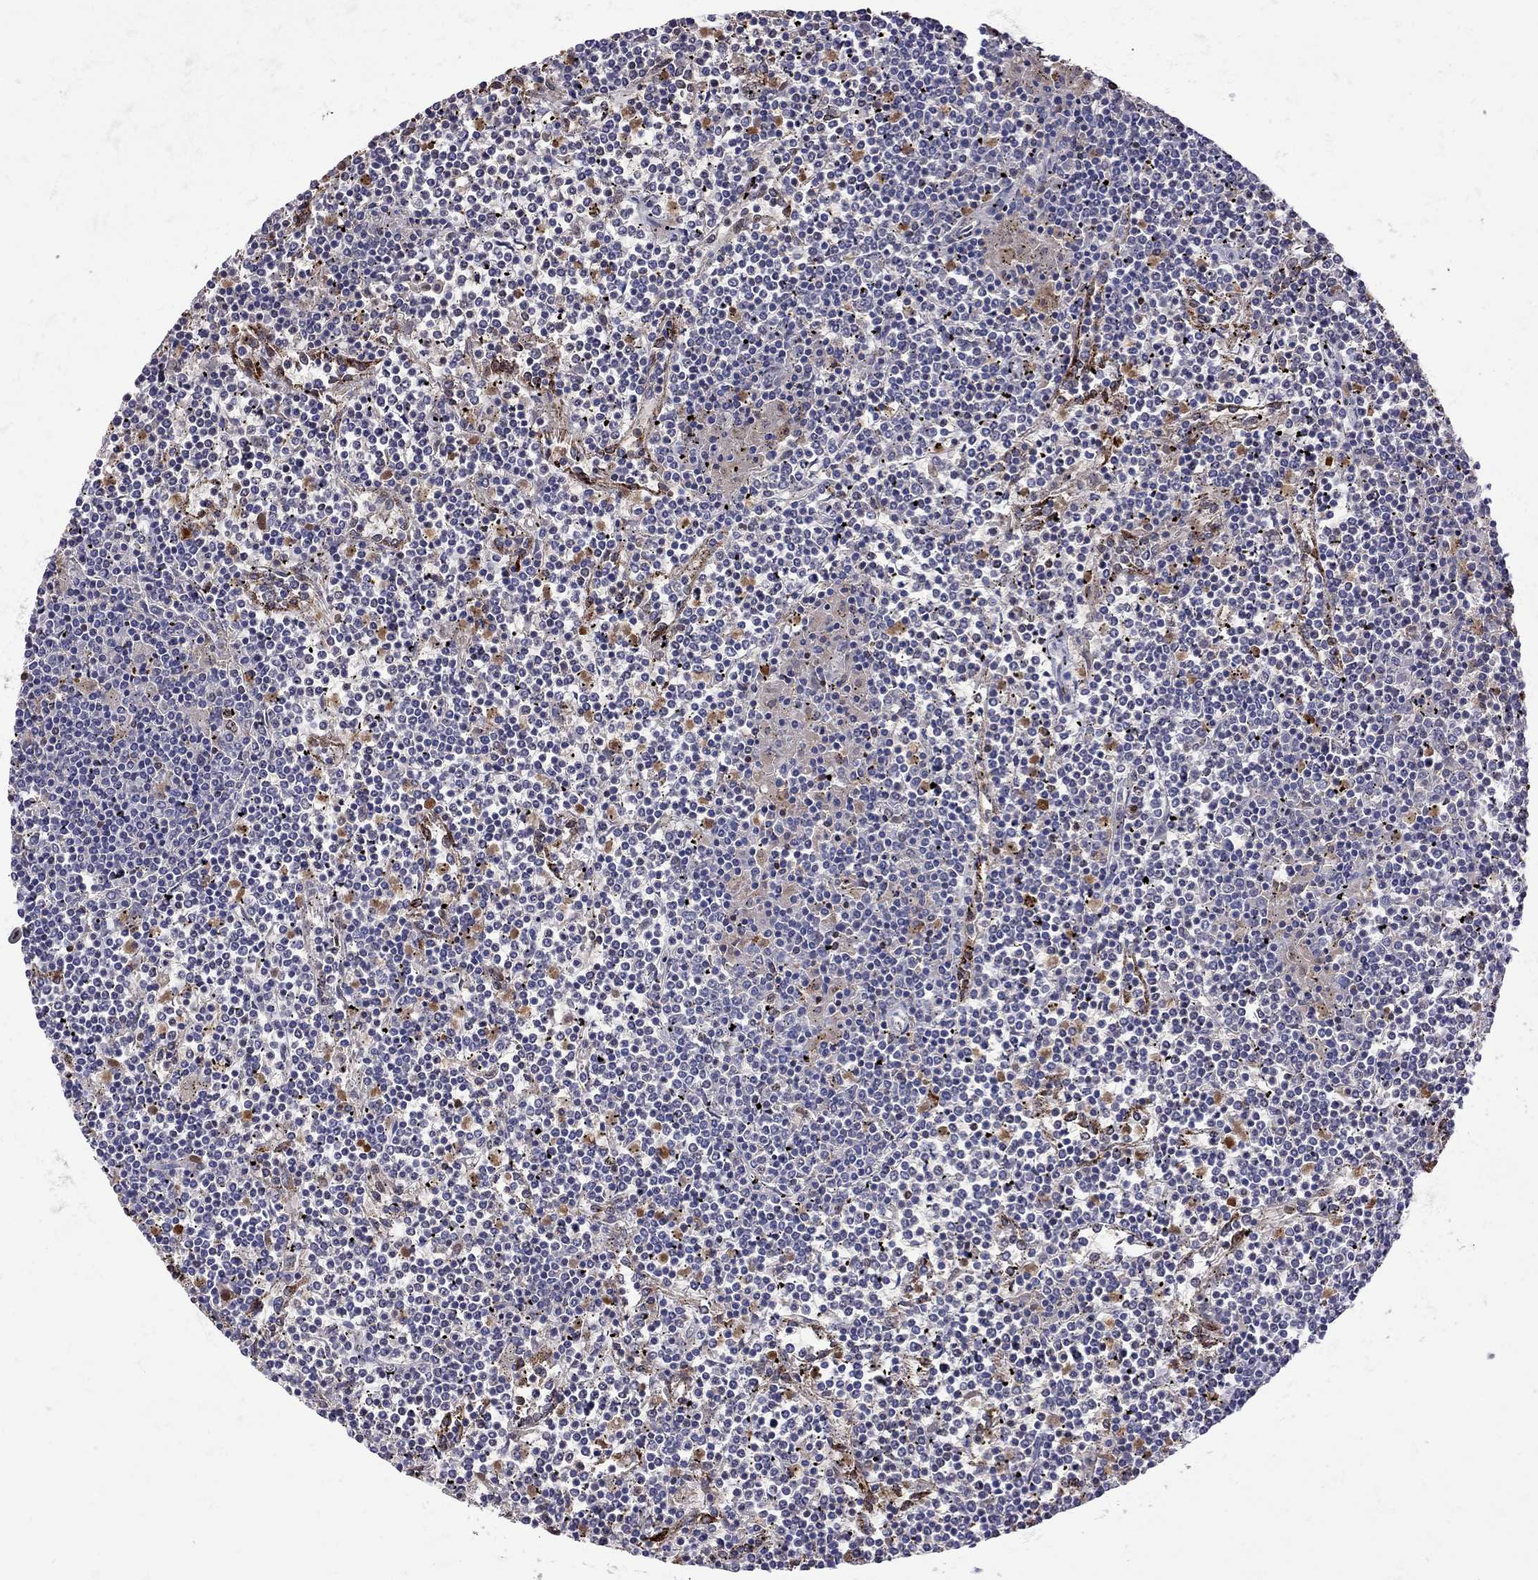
{"staining": {"intensity": "negative", "quantity": "none", "location": "none"}, "tissue": "lymphoma", "cell_type": "Tumor cells", "image_type": "cancer", "snomed": [{"axis": "morphology", "description": "Malignant lymphoma, non-Hodgkin's type, Low grade"}, {"axis": "topography", "description": "Spleen"}], "caption": "Human malignant lymphoma, non-Hodgkin's type (low-grade) stained for a protein using immunohistochemistry (IHC) reveals no staining in tumor cells.", "gene": "SERPINA3", "patient": {"sex": "female", "age": 19}}